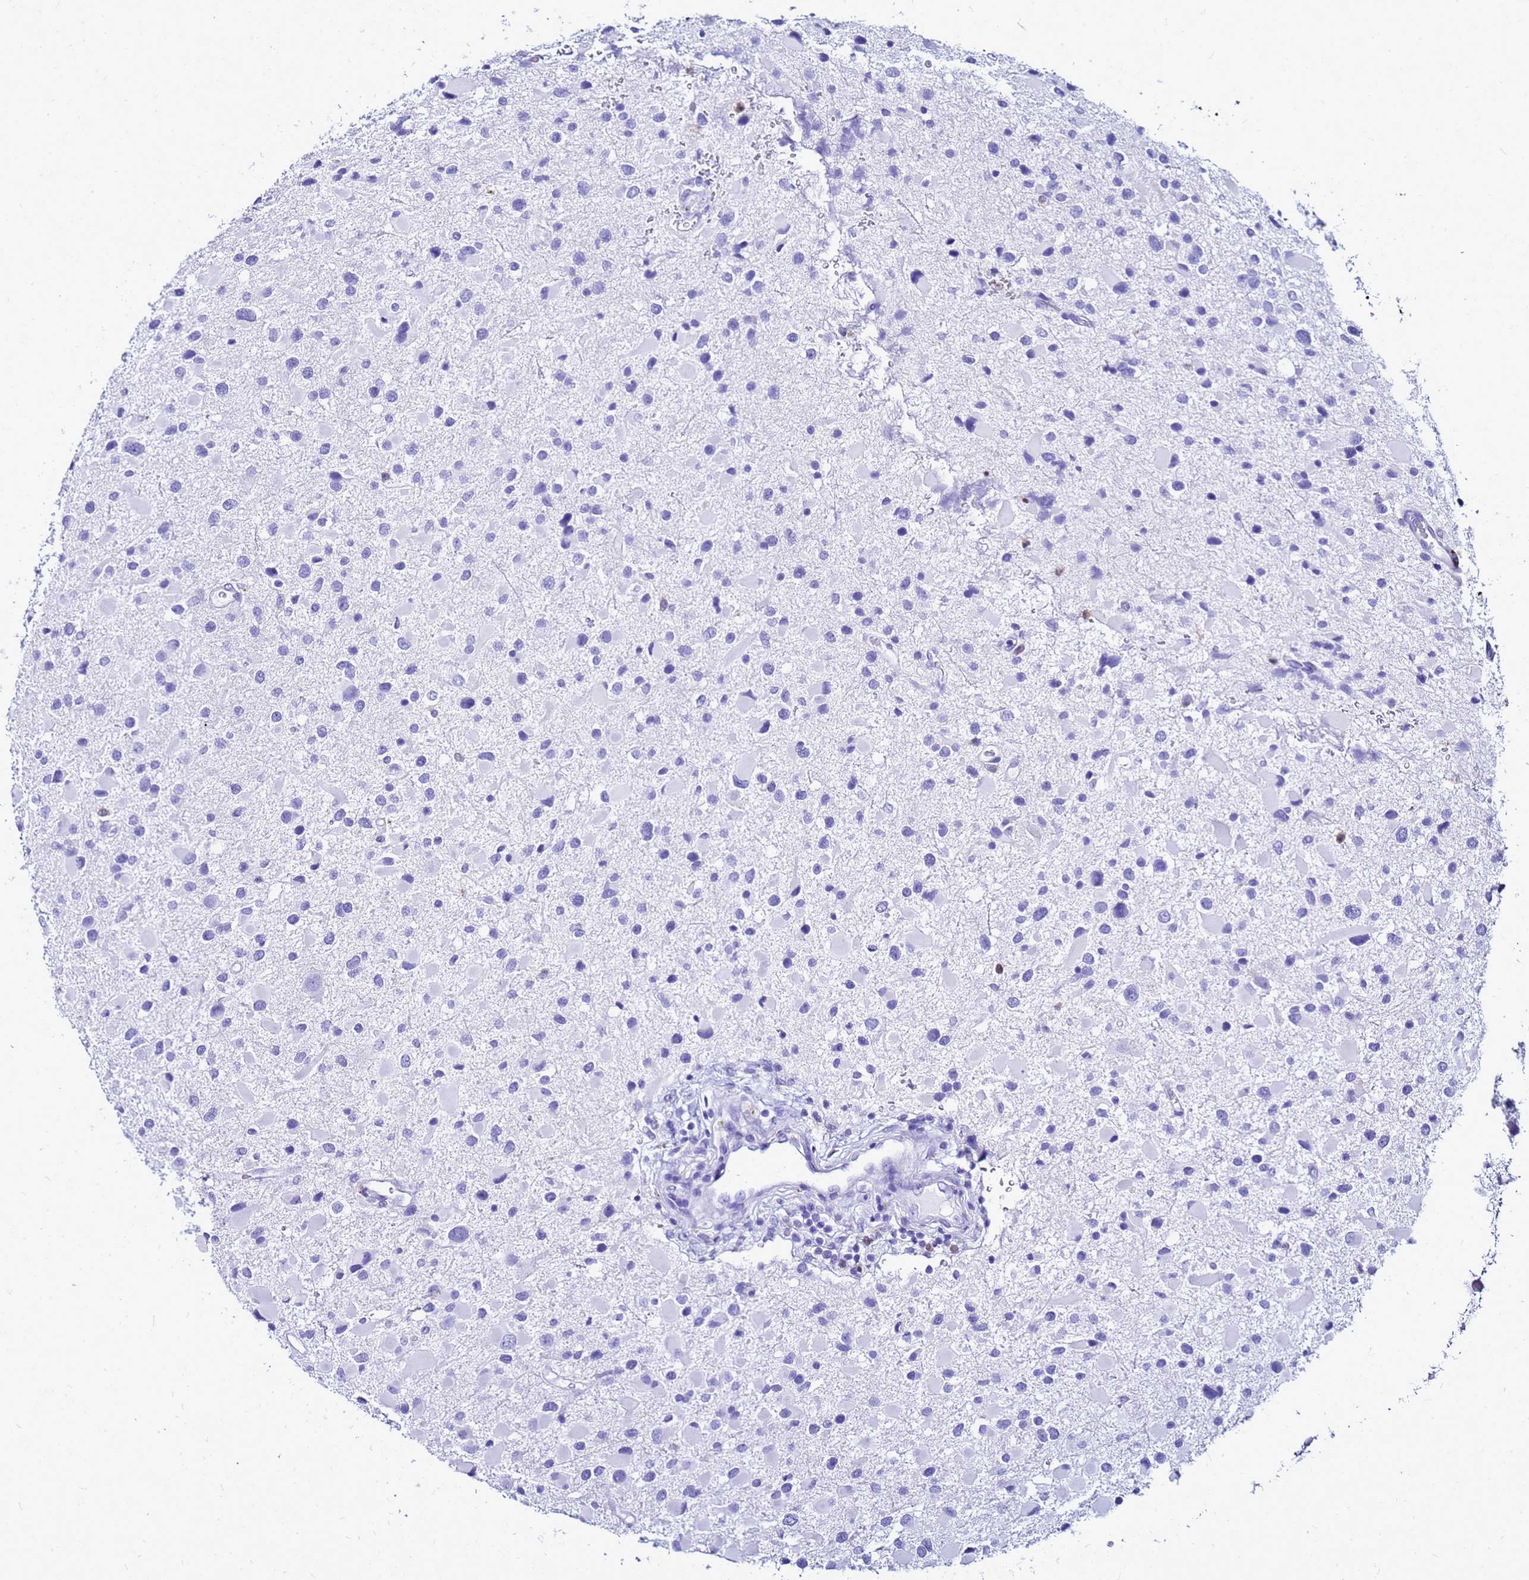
{"staining": {"intensity": "negative", "quantity": "none", "location": "none"}, "tissue": "glioma", "cell_type": "Tumor cells", "image_type": "cancer", "snomed": [{"axis": "morphology", "description": "Glioma, malignant, Low grade"}, {"axis": "topography", "description": "Brain"}], "caption": "High magnification brightfield microscopy of glioma stained with DAB (3,3'-diaminobenzidine) (brown) and counterstained with hematoxylin (blue): tumor cells show no significant expression.", "gene": "CSTA", "patient": {"sex": "female", "age": 32}}